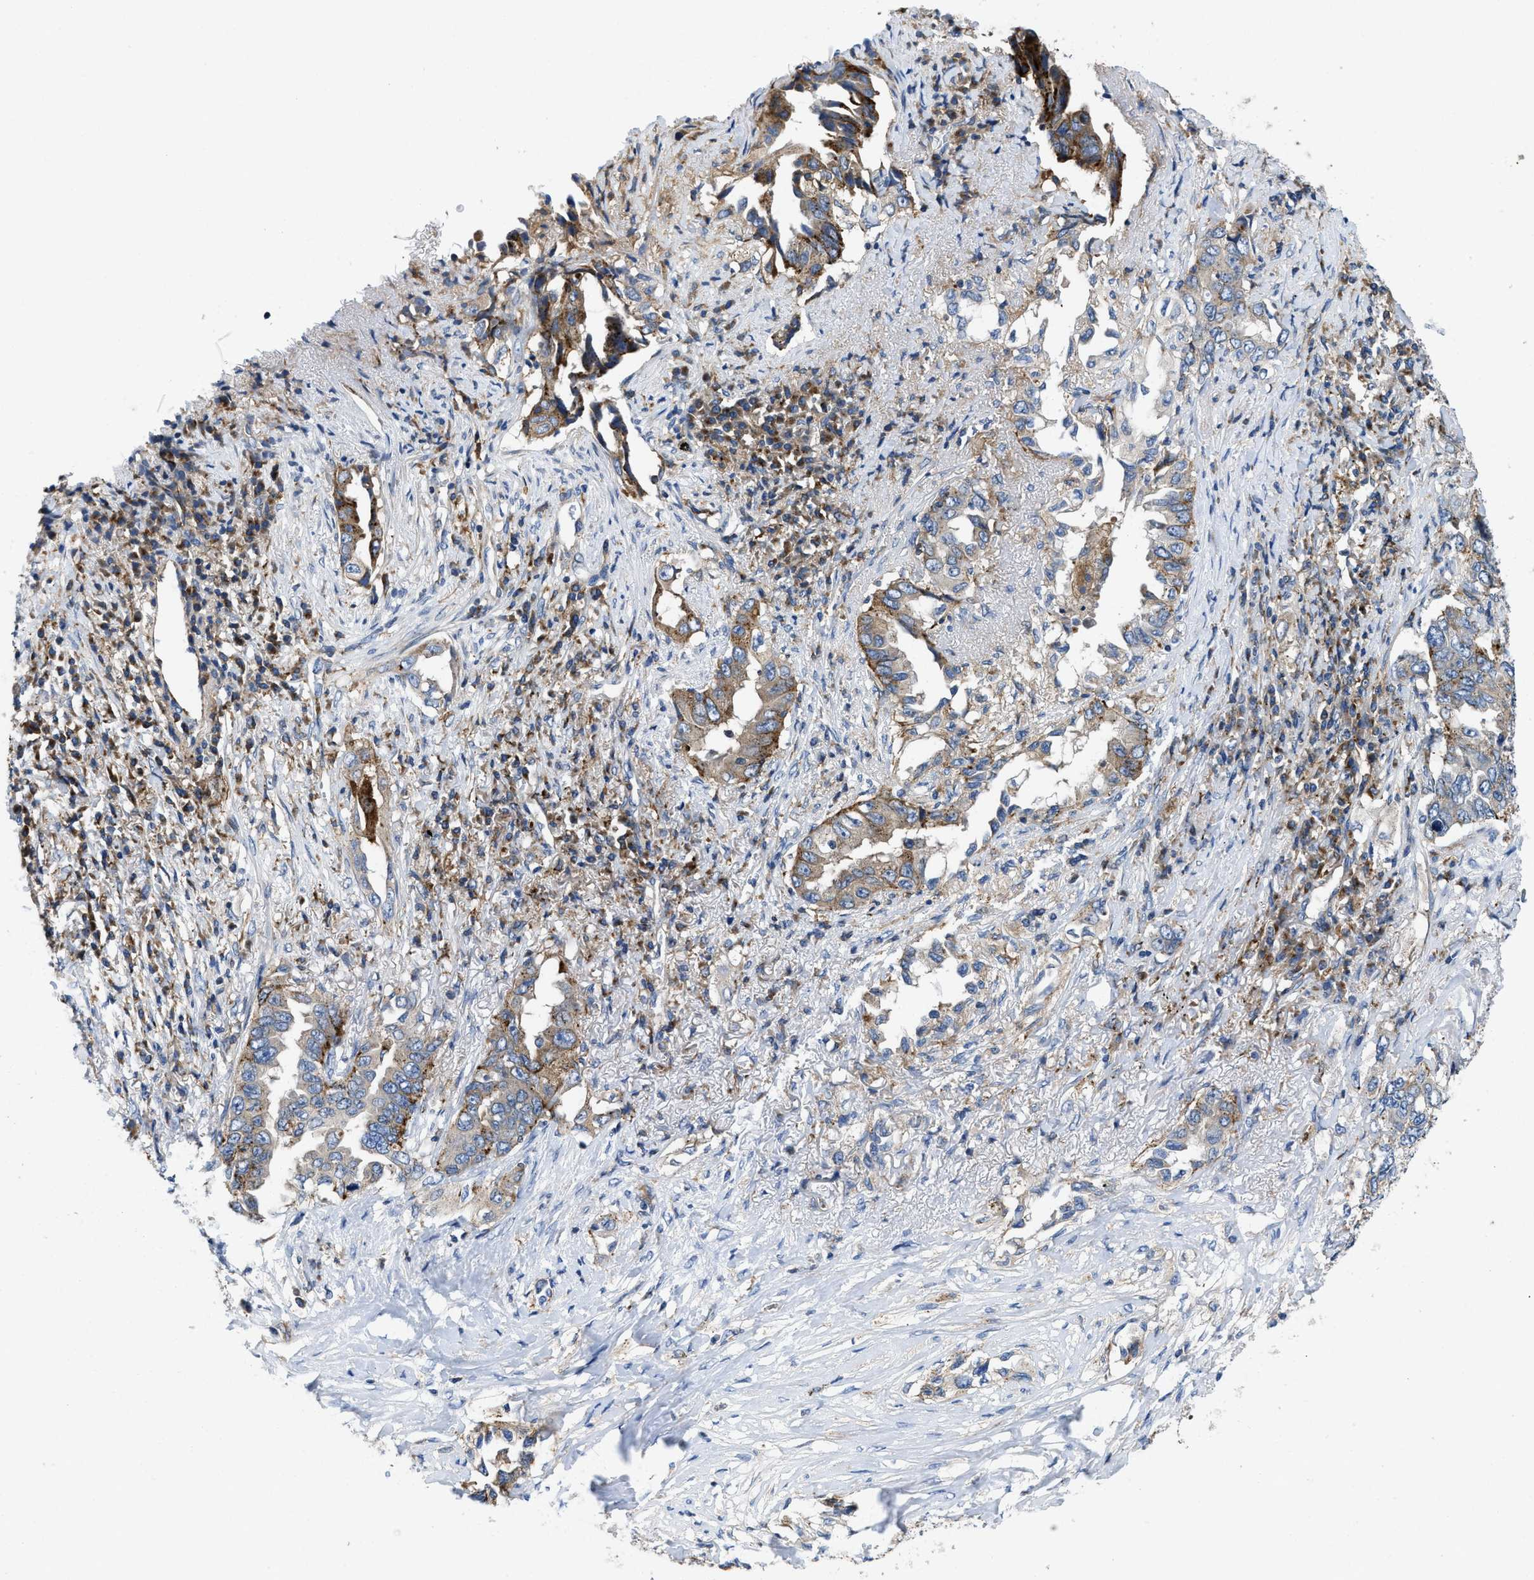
{"staining": {"intensity": "moderate", "quantity": ">75%", "location": "cytoplasmic/membranous"}, "tissue": "lung cancer", "cell_type": "Tumor cells", "image_type": "cancer", "snomed": [{"axis": "morphology", "description": "Adenocarcinoma, NOS"}, {"axis": "topography", "description": "Lung"}], "caption": "Protein staining of adenocarcinoma (lung) tissue exhibits moderate cytoplasmic/membranous positivity in approximately >75% of tumor cells. (Stains: DAB (3,3'-diaminobenzidine) in brown, nuclei in blue, Microscopy: brightfield microscopy at high magnification).", "gene": "ENPP4", "patient": {"sex": "female", "age": 51}}